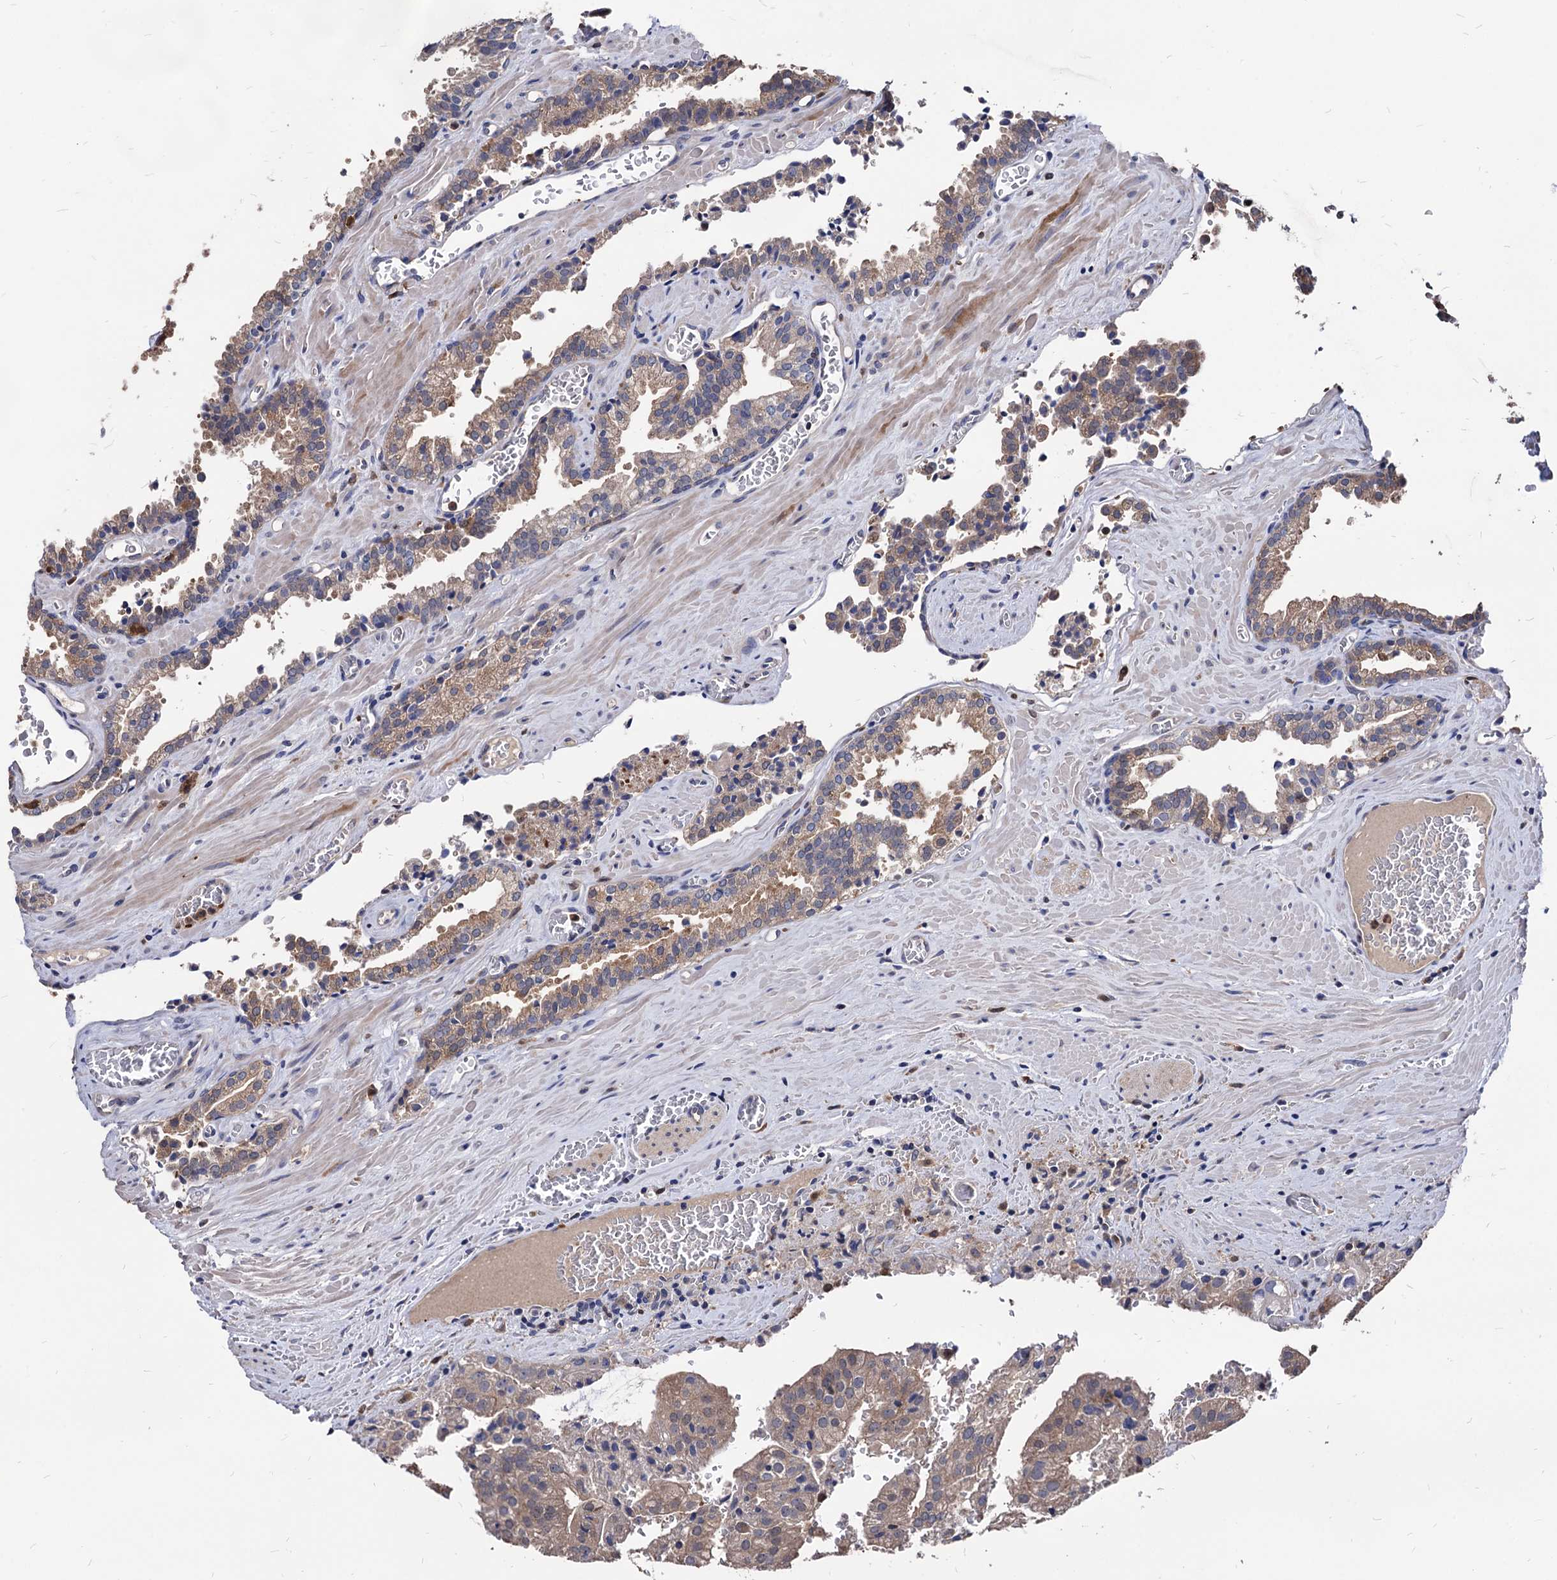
{"staining": {"intensity": "weak", "quantity": ">75%", "location": "cytoplasmic/membranous"}, "tissue": "prostate cancer", "cell_type": "Tumor cells", "image_type": "cancer", "snomed": [{"axis": "morphology", "description": "Adenocarcinoma, High grade"}, {"axis": "topography", "description": "Prostate"}], "caption": "Immunohistochemistry staining of adenocarcinoma (high-grade) (prostate), which shows low levels of weak cytoplasmic/membranous positivity in approximately >75% of tumor cells indicating weak cytoplasmic/membranous protein positivity. The staining was performed using DAB (3,3'-diaminobenzidine) (brown) for protein detection and nuclei were counterstained in hematoxylin (blue).", "gene": "CPPED1", "patient": {"sex": "male", "age": 68}}